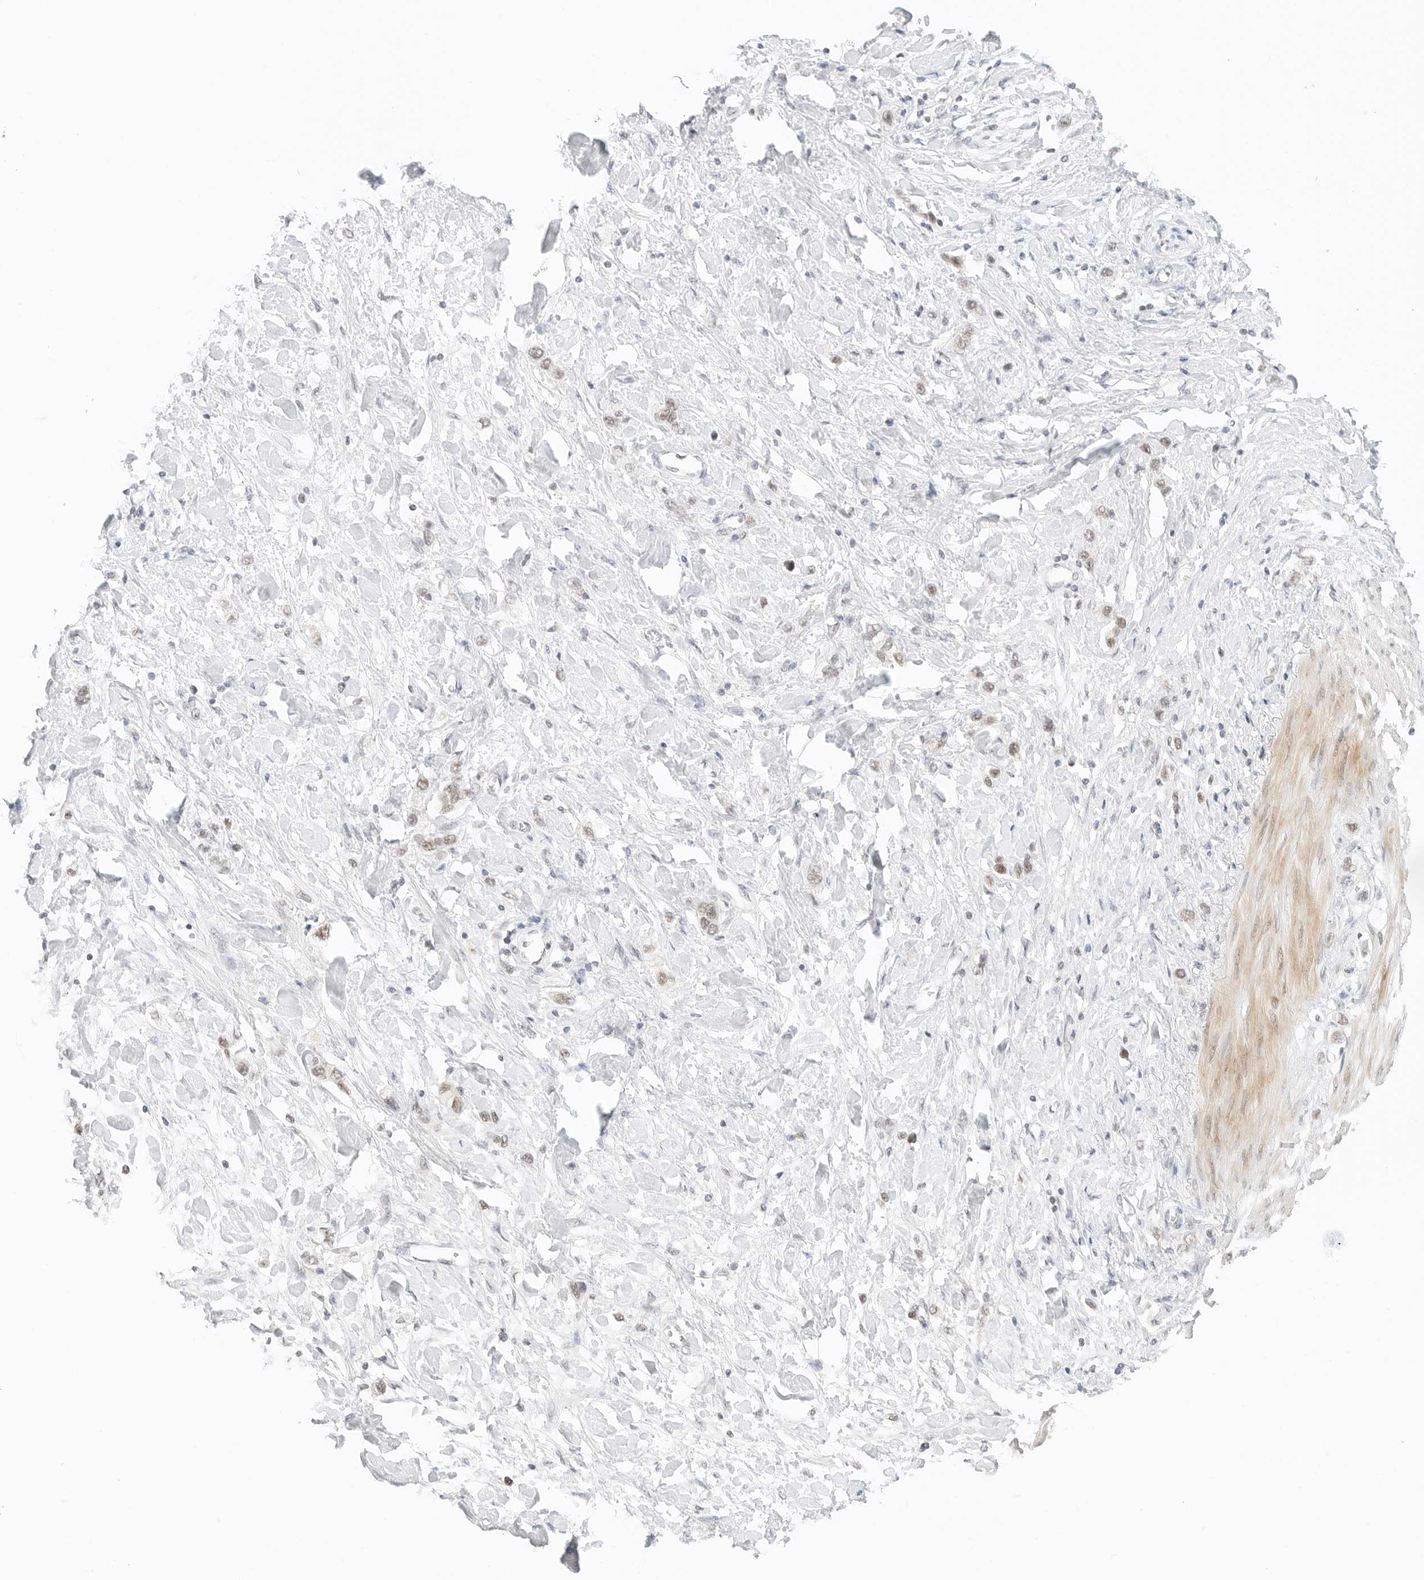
{"staining": {"intensity": "weak", "quantity": ">75%", "location": "nuclear"}, "tissue": "stomach cancer", "cell_type": "Tumor cells", "image_type": "cancer", "snomed": [{"axis": "morphology", "description": "Adenocarcinoma, NOS"}, {"axis": "topography", "description": "Stomach"}], "caption": "A brown stain labels weak nuclear positivity of a protein in stomach cancer (adenocarcinoma) tumor cells. Nuclei are stained in blue.", "gene": "NEO1", "patient": {"sex": "female", "age": 65}}